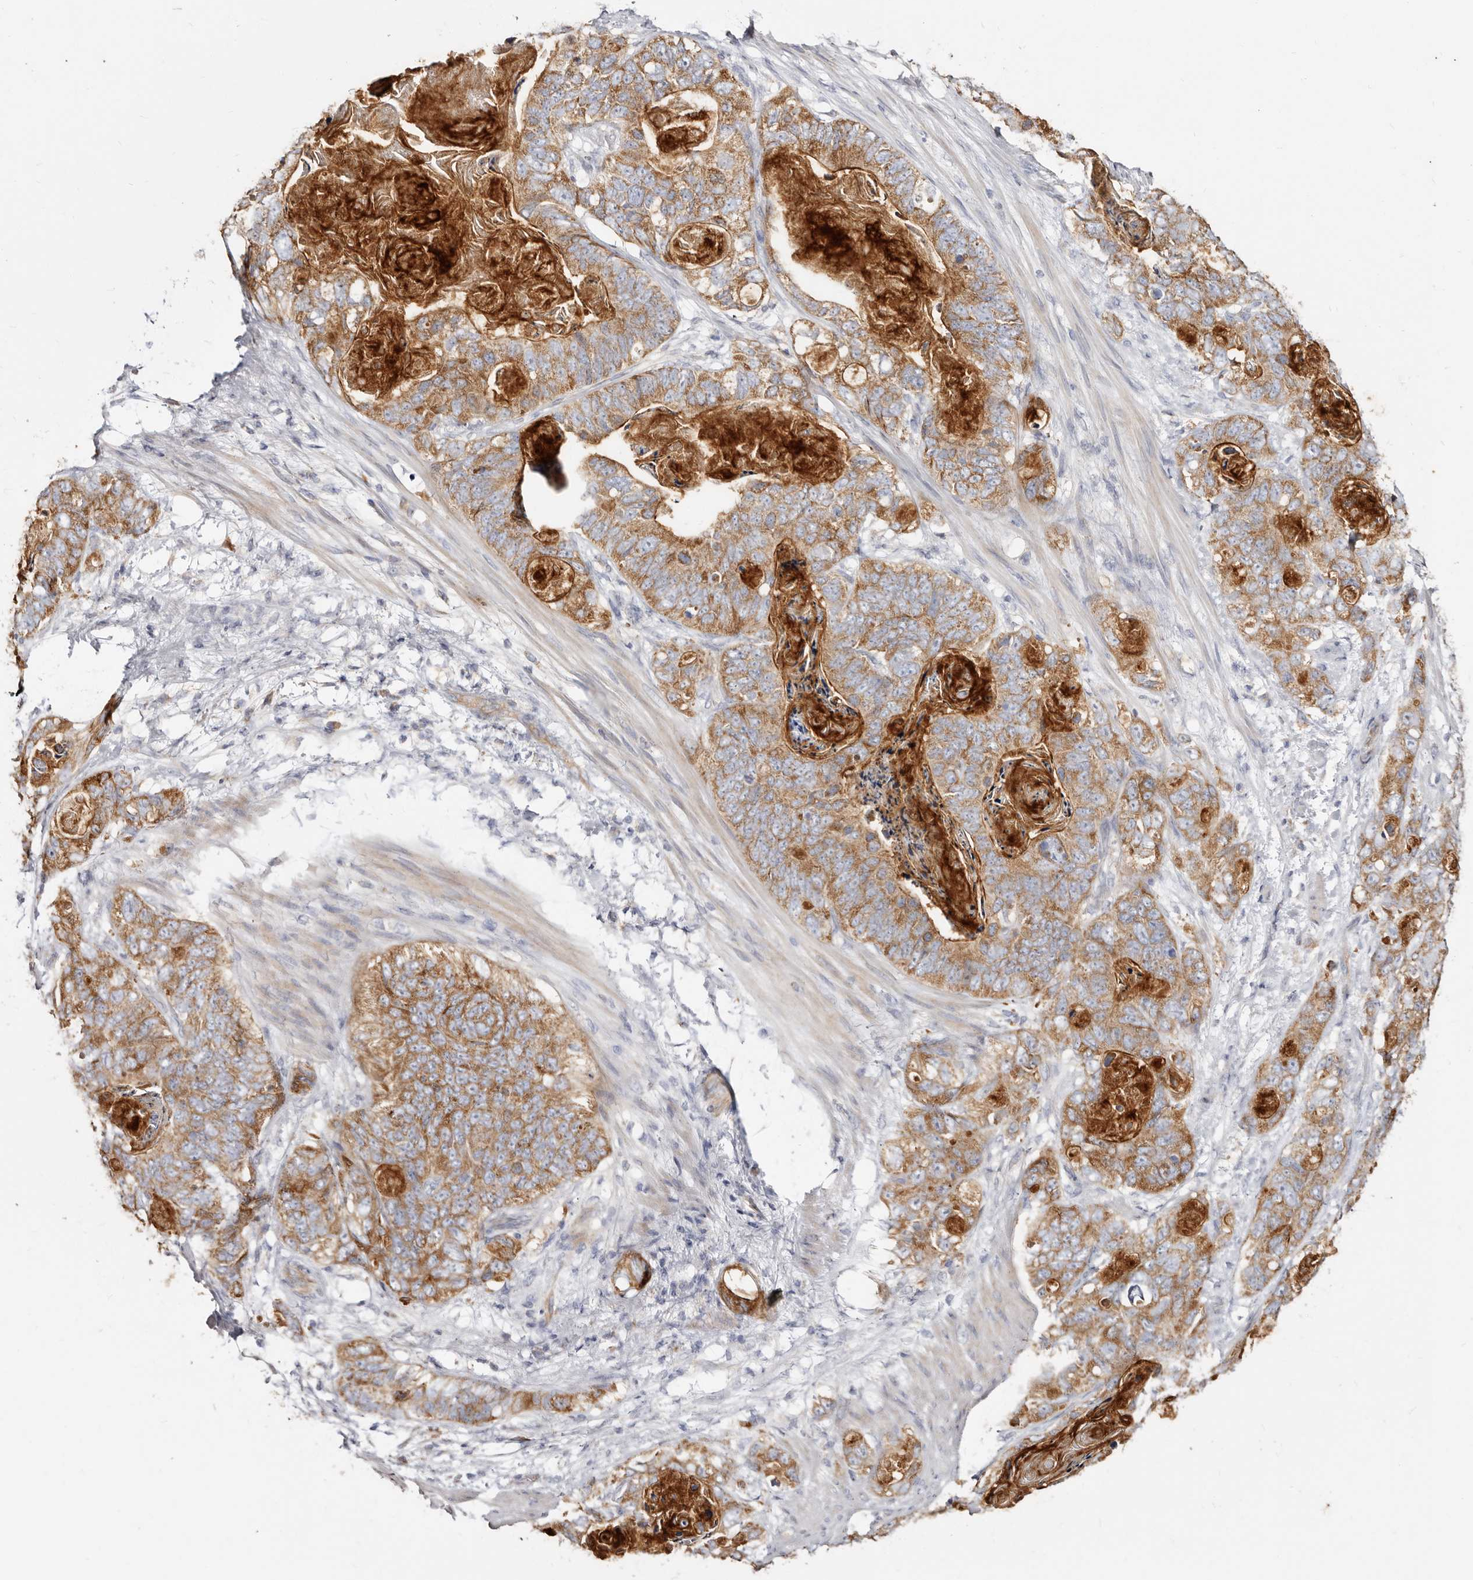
{"staining": {"intensity": "moderate", "quantity": ">75%", "location": "cytoplasmic/membranous"}, "tissue": "stomach cancer", "cell_type": "Tumor cells", "image_type": "cancer", "snomed": [{"axis": "morphology", "description": "Normal tissue, NOS"}, {"axis": "morphology", "description": "Adenocarcinoma, NOS"}, {"axis": "topography", "description": "Stomach"}], "caption": "Immunohistochemical staining of human stomach cancer displays moderate cytoplasmic/membranous protein staining in approximately >75% of tumor cells.", "gene": "BAIAP2L1", "patient": {"sex": "female", "age": 89}}